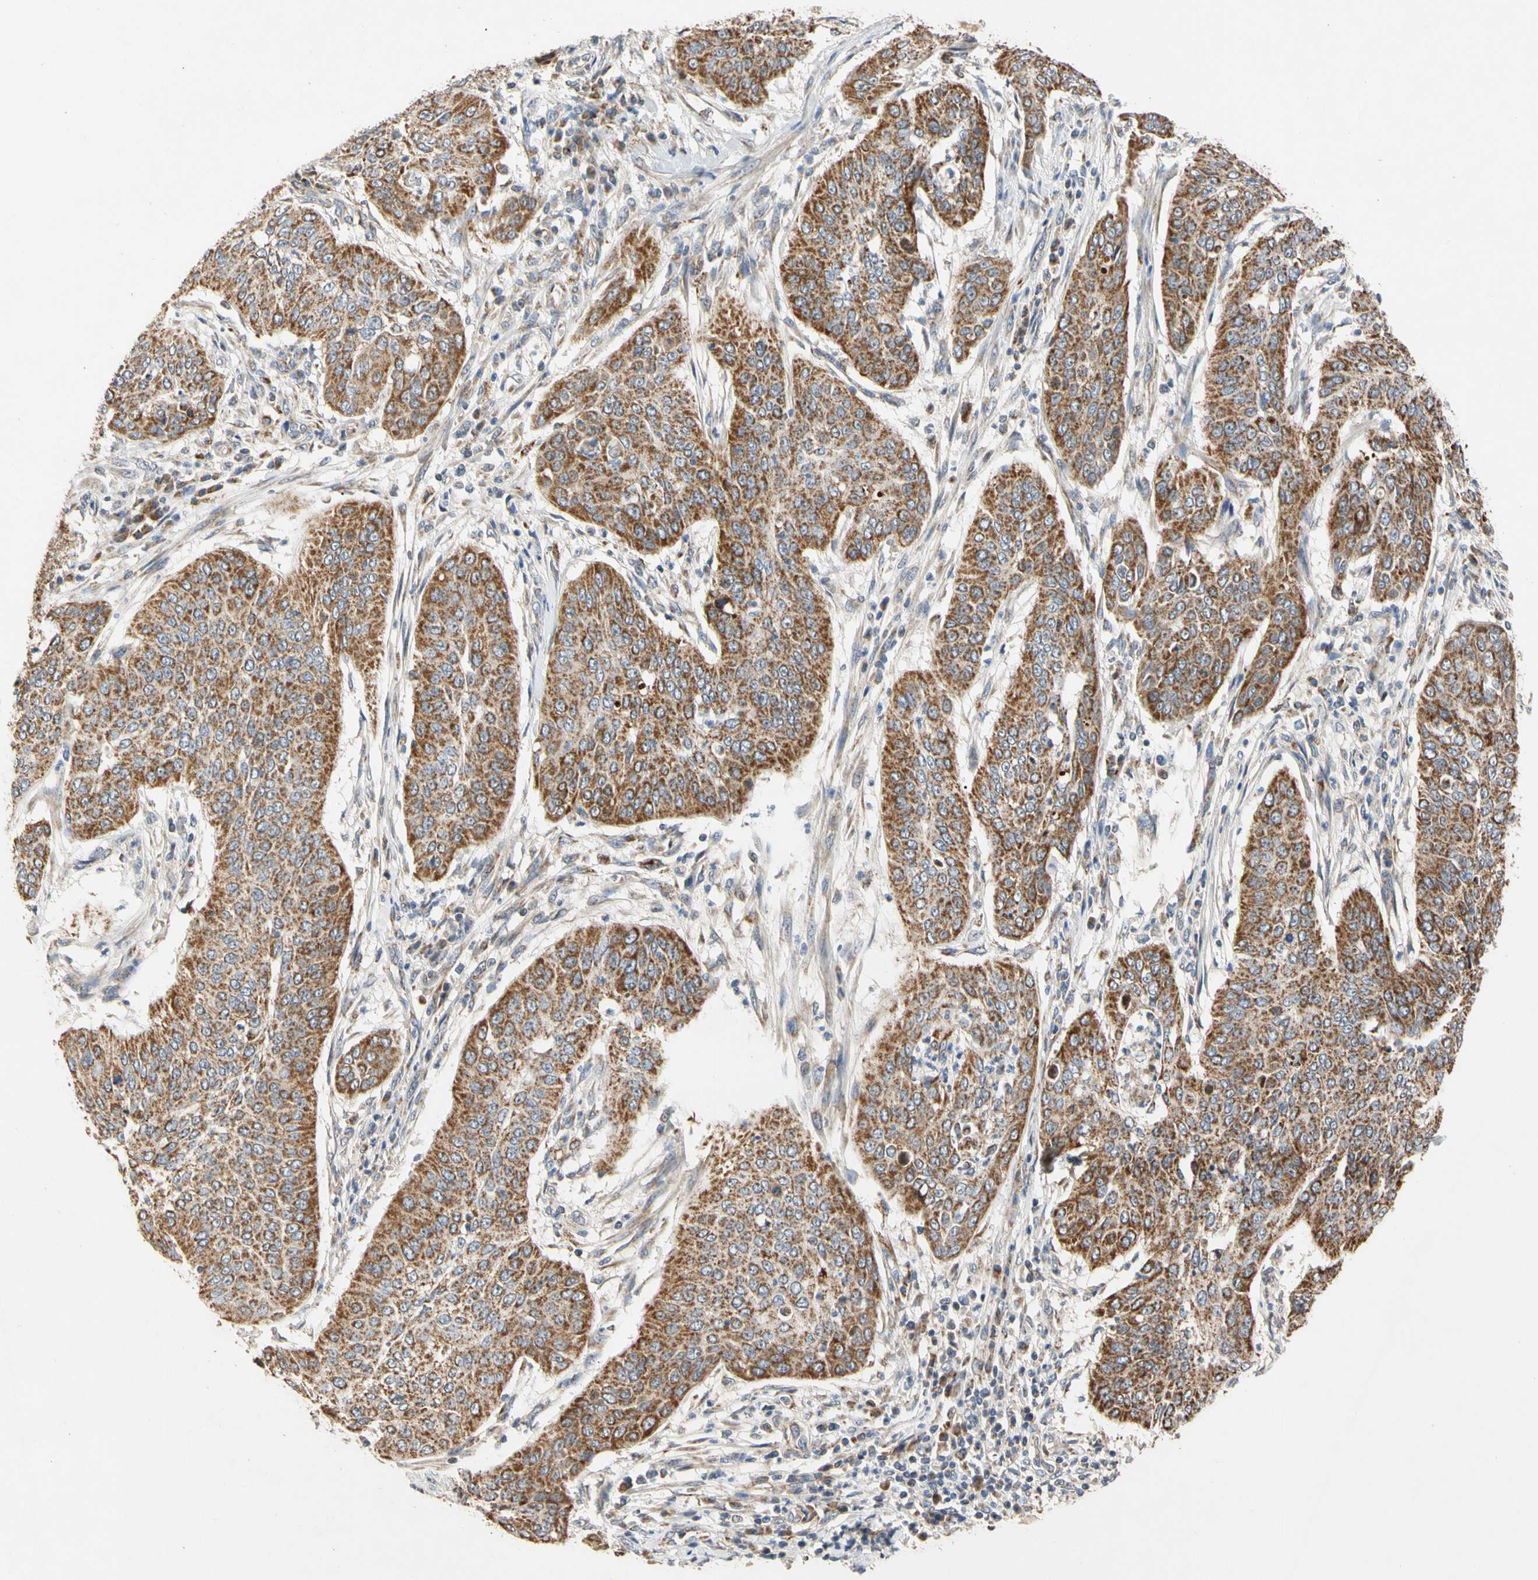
{"staining": {"intensity": "strong", "quantity": ">75%", "location": "cytoplasmic/membranous"}, "tissue": "cervical cancer", "cell_type": "Tumor cells", "image_type": "cancer", "snomed": [{"axis": "morphology", "description": "Normal tissue, NOS"}, {"axis": "morphology", "description": "Squamous cell carcinoma, NOS"}, {"axis": "topography", "description": "Cervix"}], "caption": "Immunohistochemical staining of cervical squamous cell carcinoma exhibits high levels of strong cytoplasmic/membranous protein staining in about >75% of tumor cells.", "gene": "GPD2", "patient": {"sex": "female", "age": 39}}